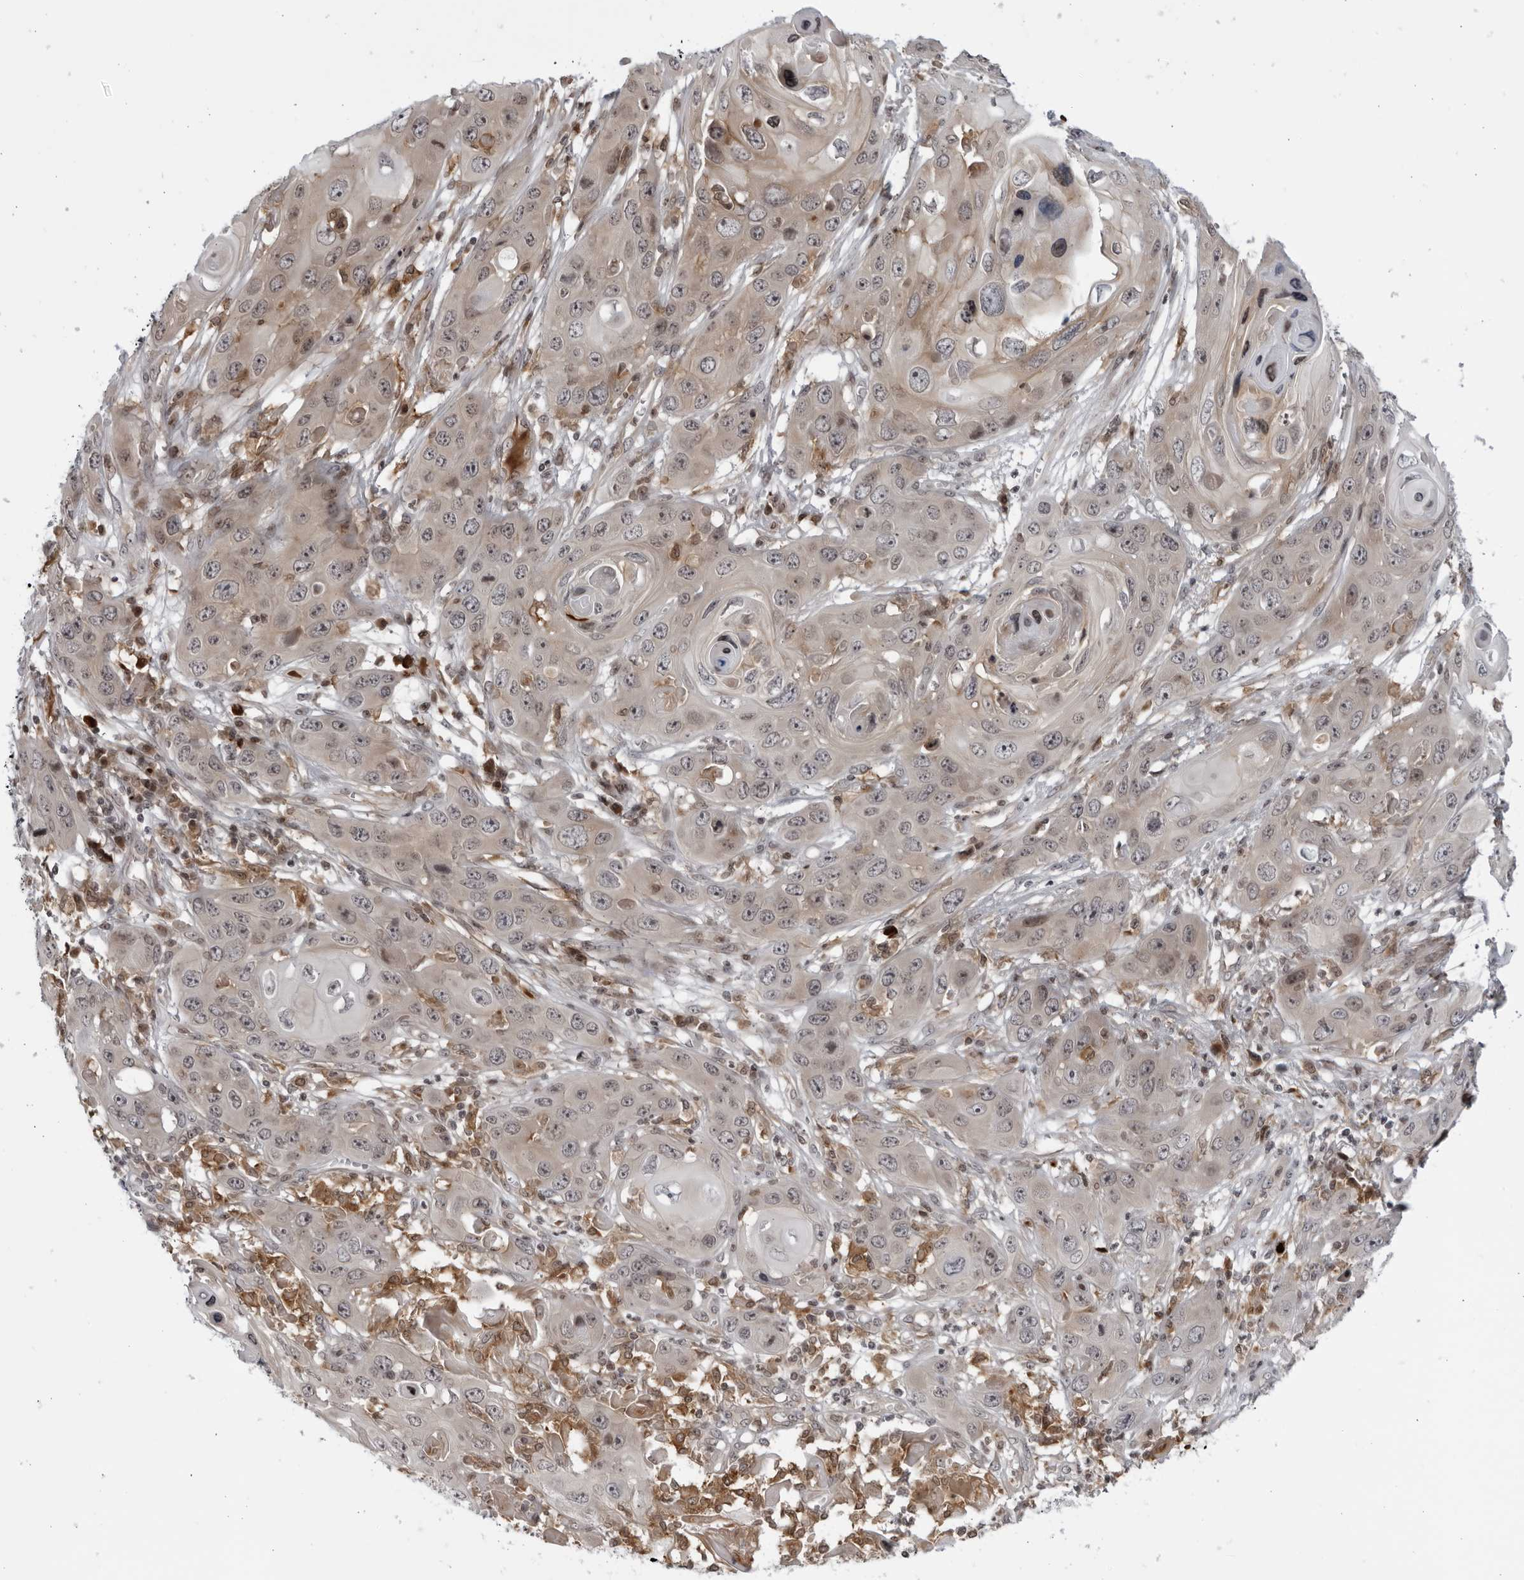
{"staining": {"intensity": "weak", "quantity": "25%-75%", "location": "cytoplasmic/membranous,nuclear"}, "tissue": "skin cancer", "cell_type": "Tumor cells", "image_type": "cancer", "snomed": [{"axis": "morphology", "description": "Squamous cell carcinoma, NOS"}, {"axis": "topography", "description": "Skin"}], "caption": "An image of human skin squamous cell carcinoma stained for a protein reveals weak cytoplasmic/membranous and nuclear brown staining in tumor cells.", "gene": "DTL", "patient": {"sex": "male", "age": 55}}